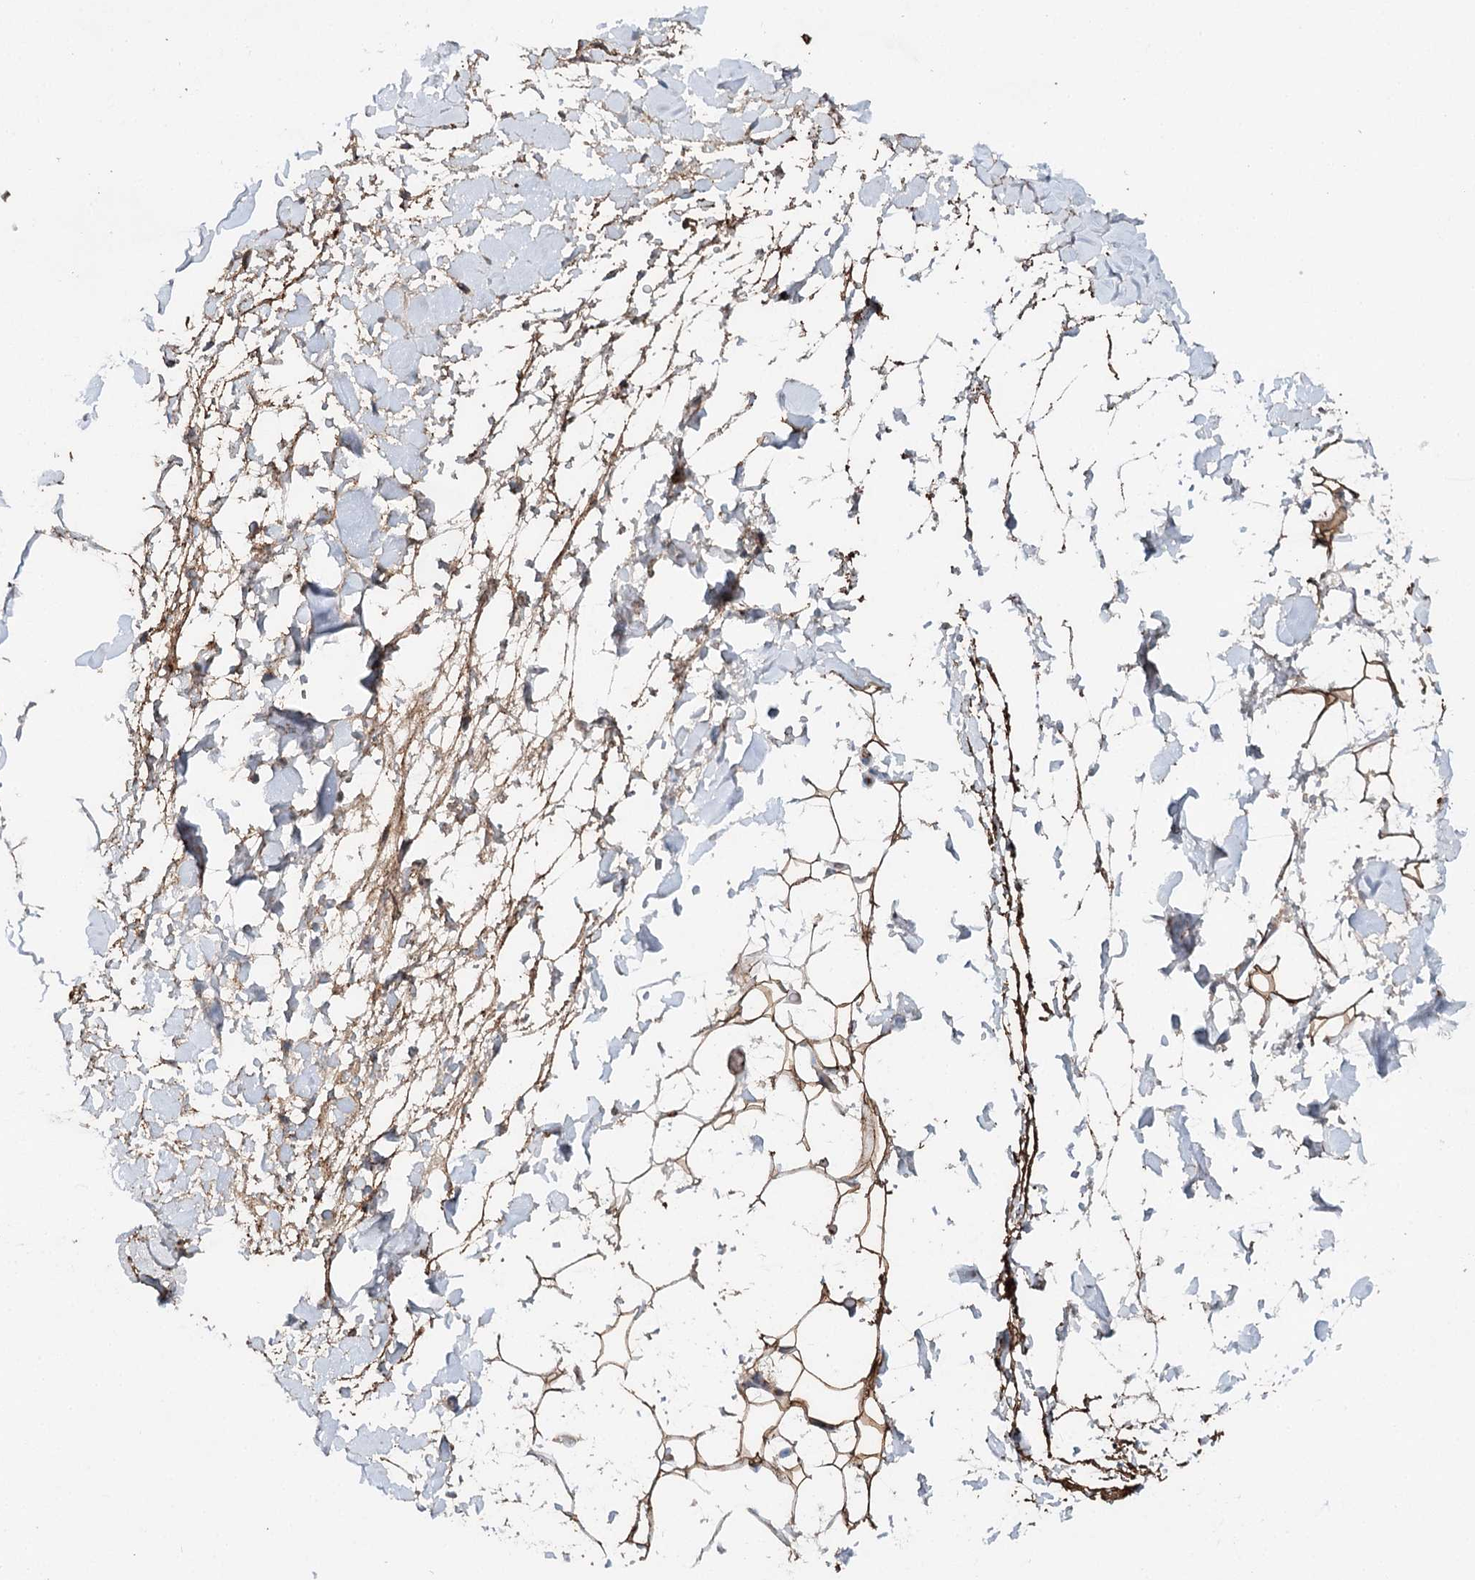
{"staining": {"intensity": "moderate", "quantity": "25%-75%", "location": "cytoplasmic/membranous"}, "tissue": "adipose tissue", "cell_type": "Adipocytes", "image_type": "normal", "snomed": [{"axis": "morphology", "description": "Normal tissue, NOS"}, {"axis": "topography", "description": "Breast"}], "caption": "Adipocytes reveal medium levels of moderate cytoplasmic/membranous staining in approximately 25%-75% of cells in unremarkable human adipose tissue. (DAB (3,3'-diaminobenzidine) IHC, brown staining for protein, blue staining for nuclei).", "gene": "ALKBH8", "patient": {"sex": "female", "age": 26}}